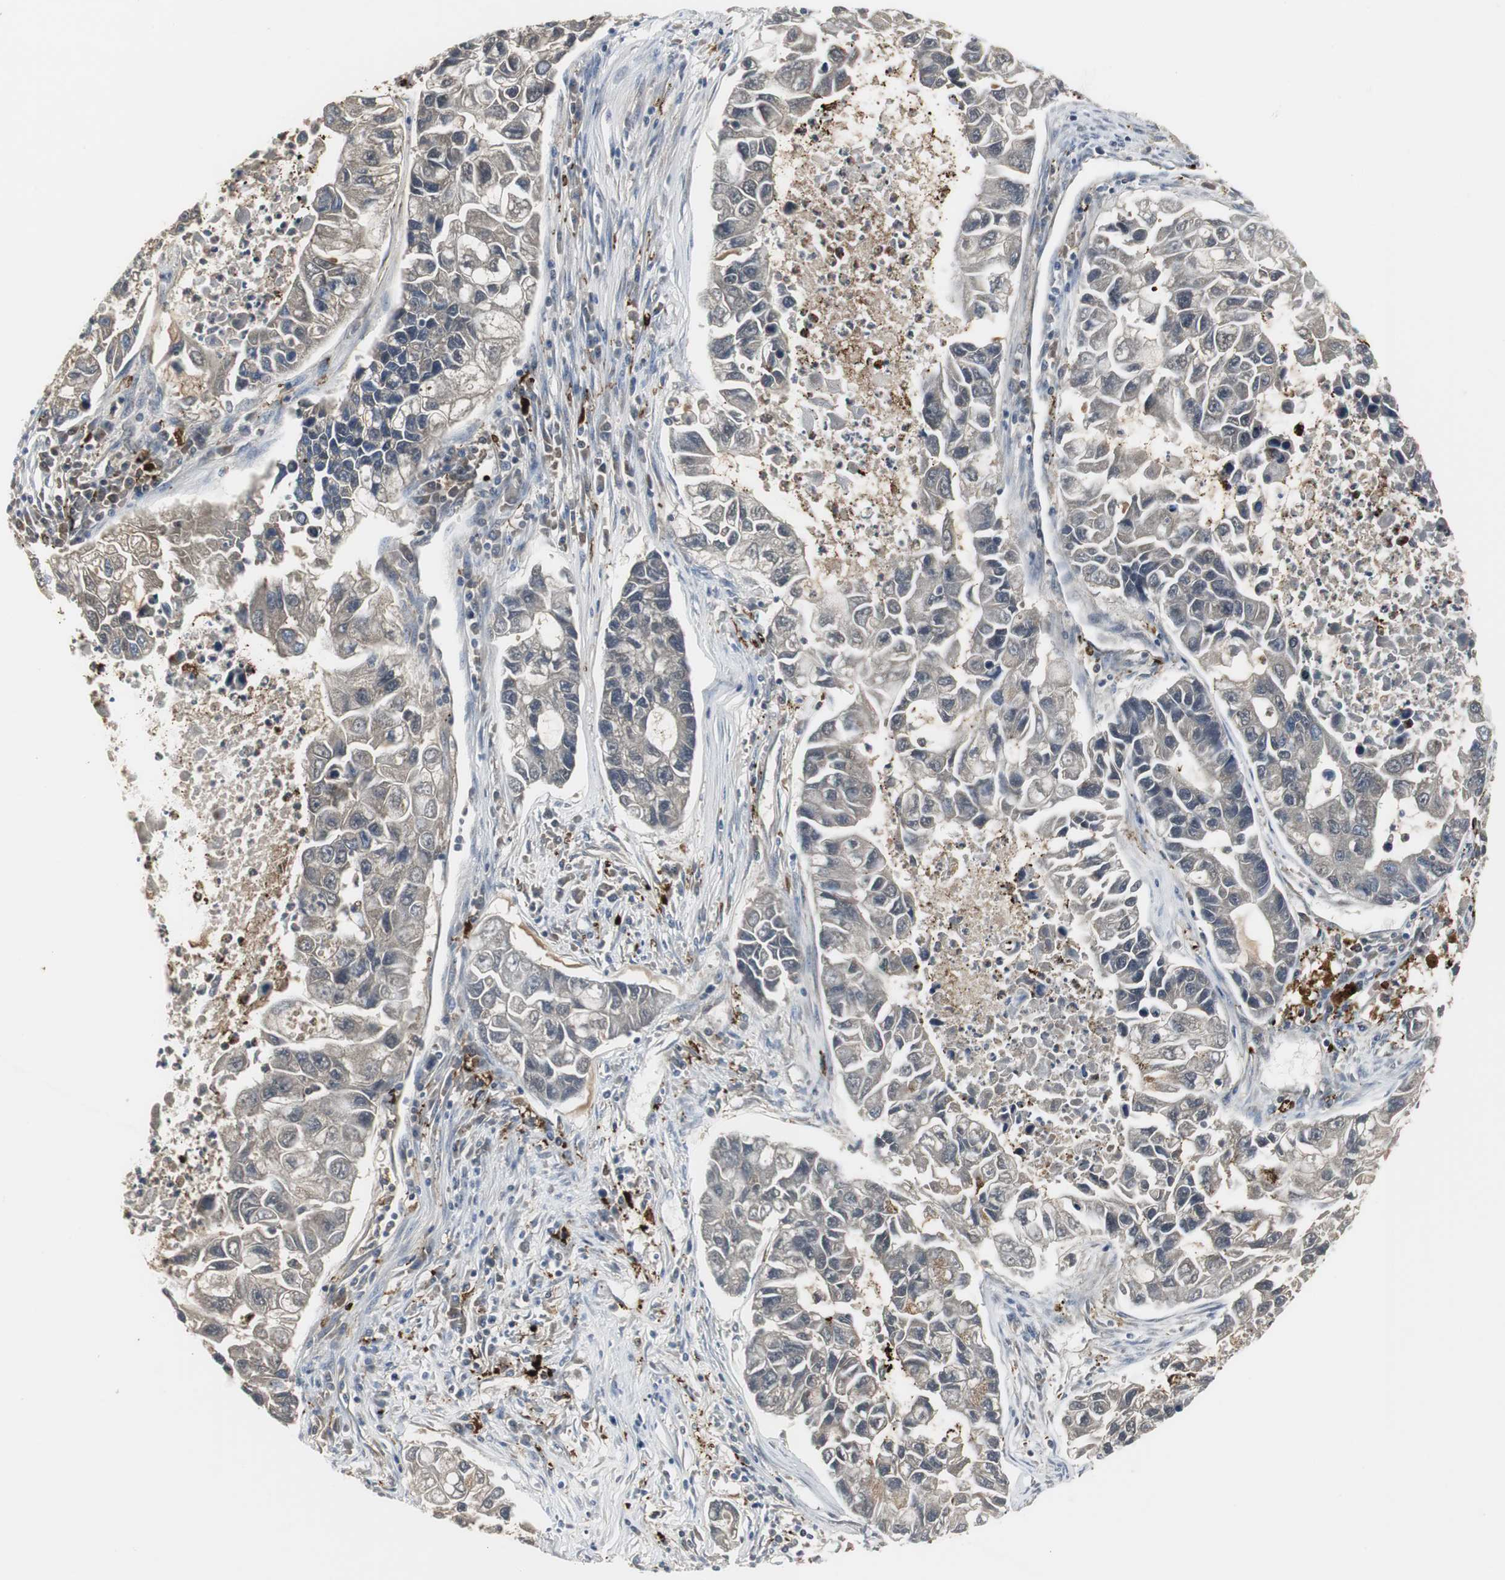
{"staining": {"intensity": "negative", "quantity": "none", "location": "none"}, "tissue": "lung cancer", "cell_type": "Tumor cells", "image_type": "cancer", "snomed": [{"axis": "morphology", "description": "Adenocarcinoma, NOS"}, {"axis": "topography", "description": "Lung"}], "caption": "Immunohistochemical staining of lung cancer shows no significant staining in tumor cells.", "gene": "PI15", "patient": {"sex": "female", "age": 51}}